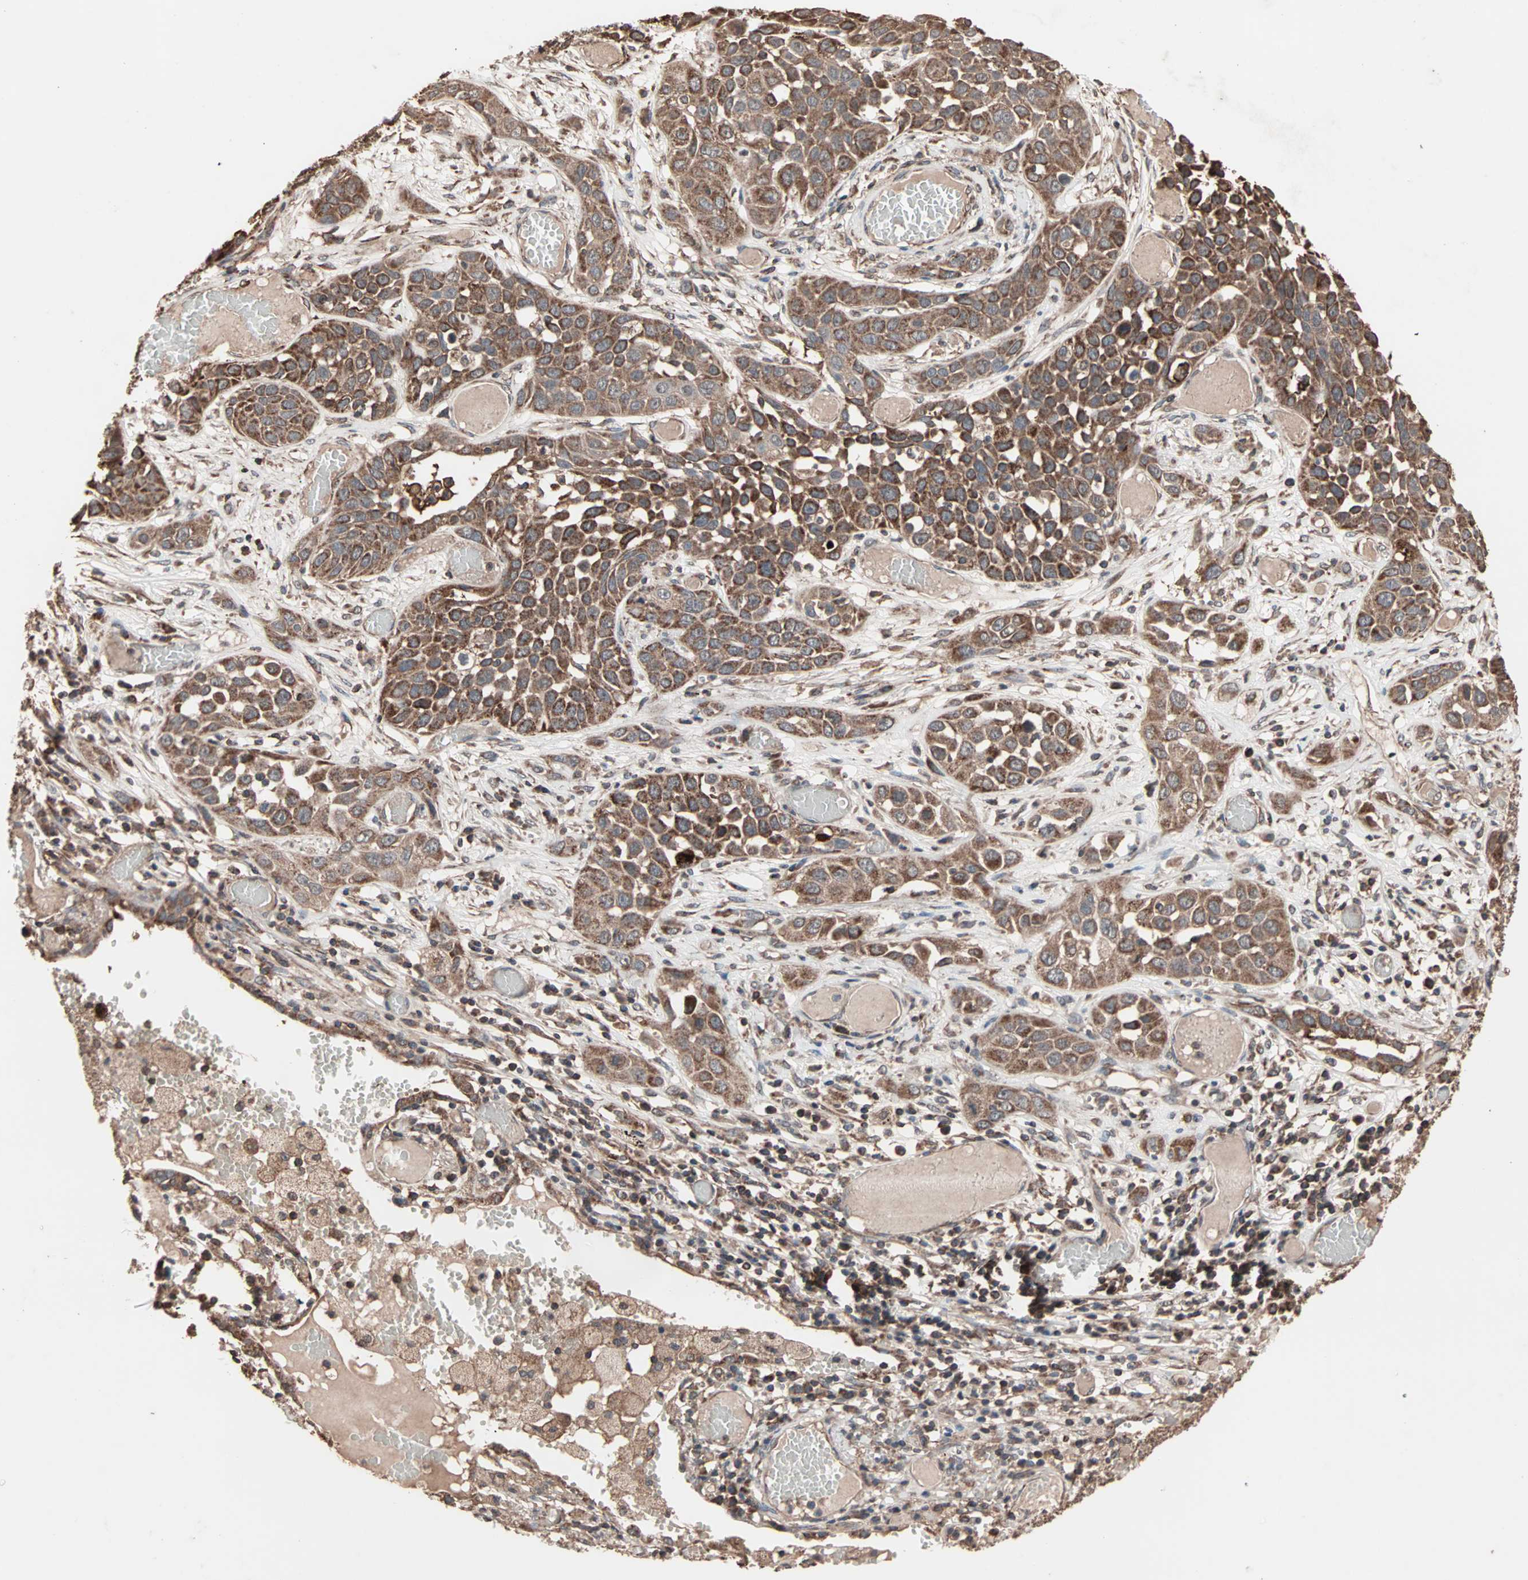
{"staining": {"intensity": "strong", "quantity": ">75%", "location": "cytoplasmic/membranous"}, "tissue": "lung cancer", "cell_type": "Tumor cells", "image_type": "cancer", "snomed": [{"axis": "morphology", "description": "Squamous cell carcinoma, NOS"}, {"axis": "topography", "description": "Lung"}], "caption": "IHC image of neoplastic tissue: human squamous cell carcinoma (lung) stained using immunohistochemistry (IHC) displays high levels of strong protein expression localized specifically in the cytoplasmic/membranous of tumor cells, appearing as a cytoplasmic/membranous brown color.", "gene": "MRPL2", "patient": {"sex": "male", "age": 71}}